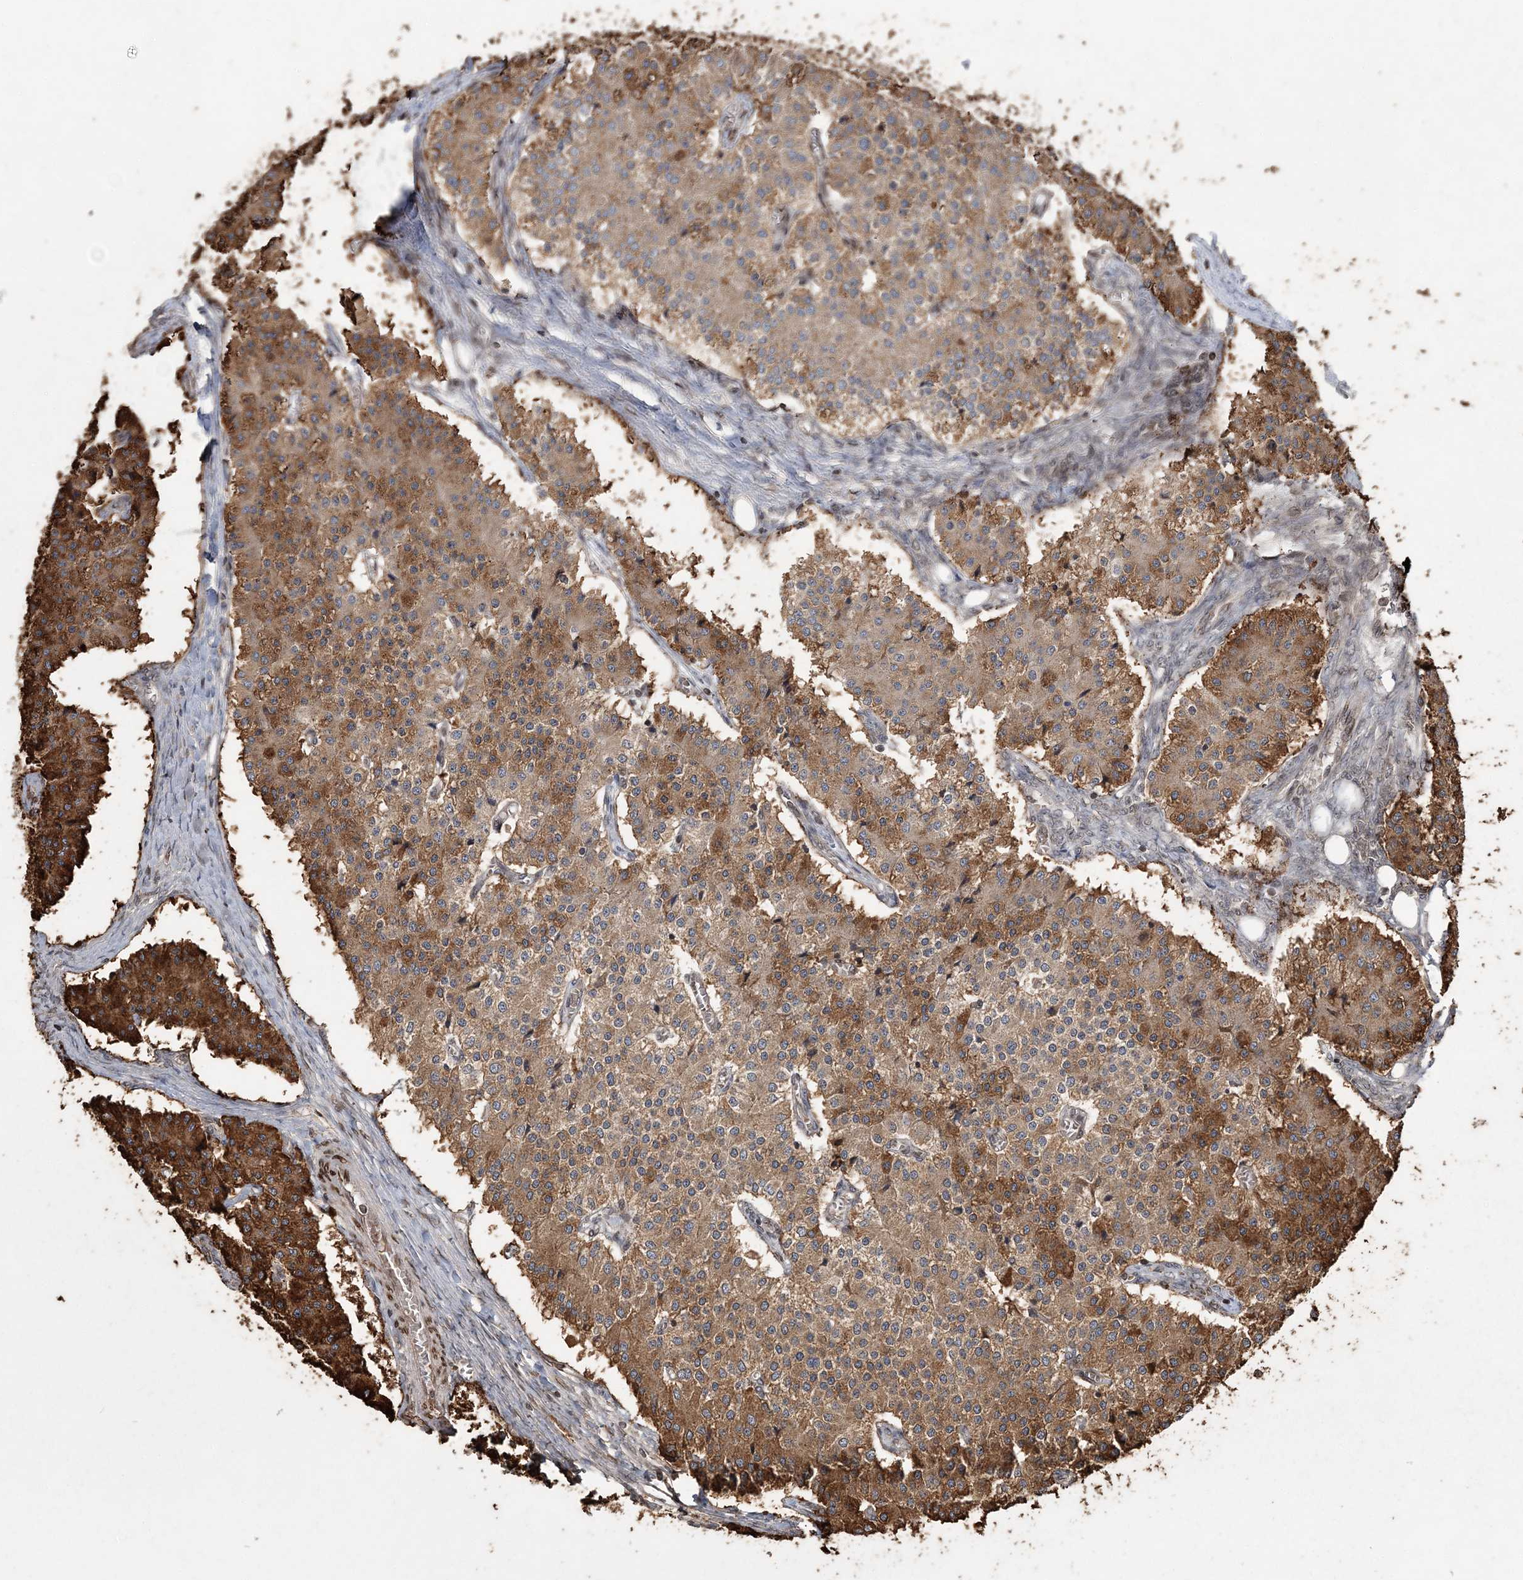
{"staining": {"intensity": "moderate", "quantity": ">75%", "location": "cytoplasmic/membranous"}, "tissue": "carcinoid", "cell_type": "Tumor cells", "image_type": "cancer", "snomed": [{"axis": "morphology", "description": "Carcinoid, malignant, NOS"}, {"axis": "topography", "description": "Colon"}], "caption": "Immunohistochemical staining of carcinoid shows medium levels of moderate cytoplasmic/membranous expression in about >75% of tumor cells.", "gene": "DNAJC27", "patient": {"sex": "female", "age": 52}}